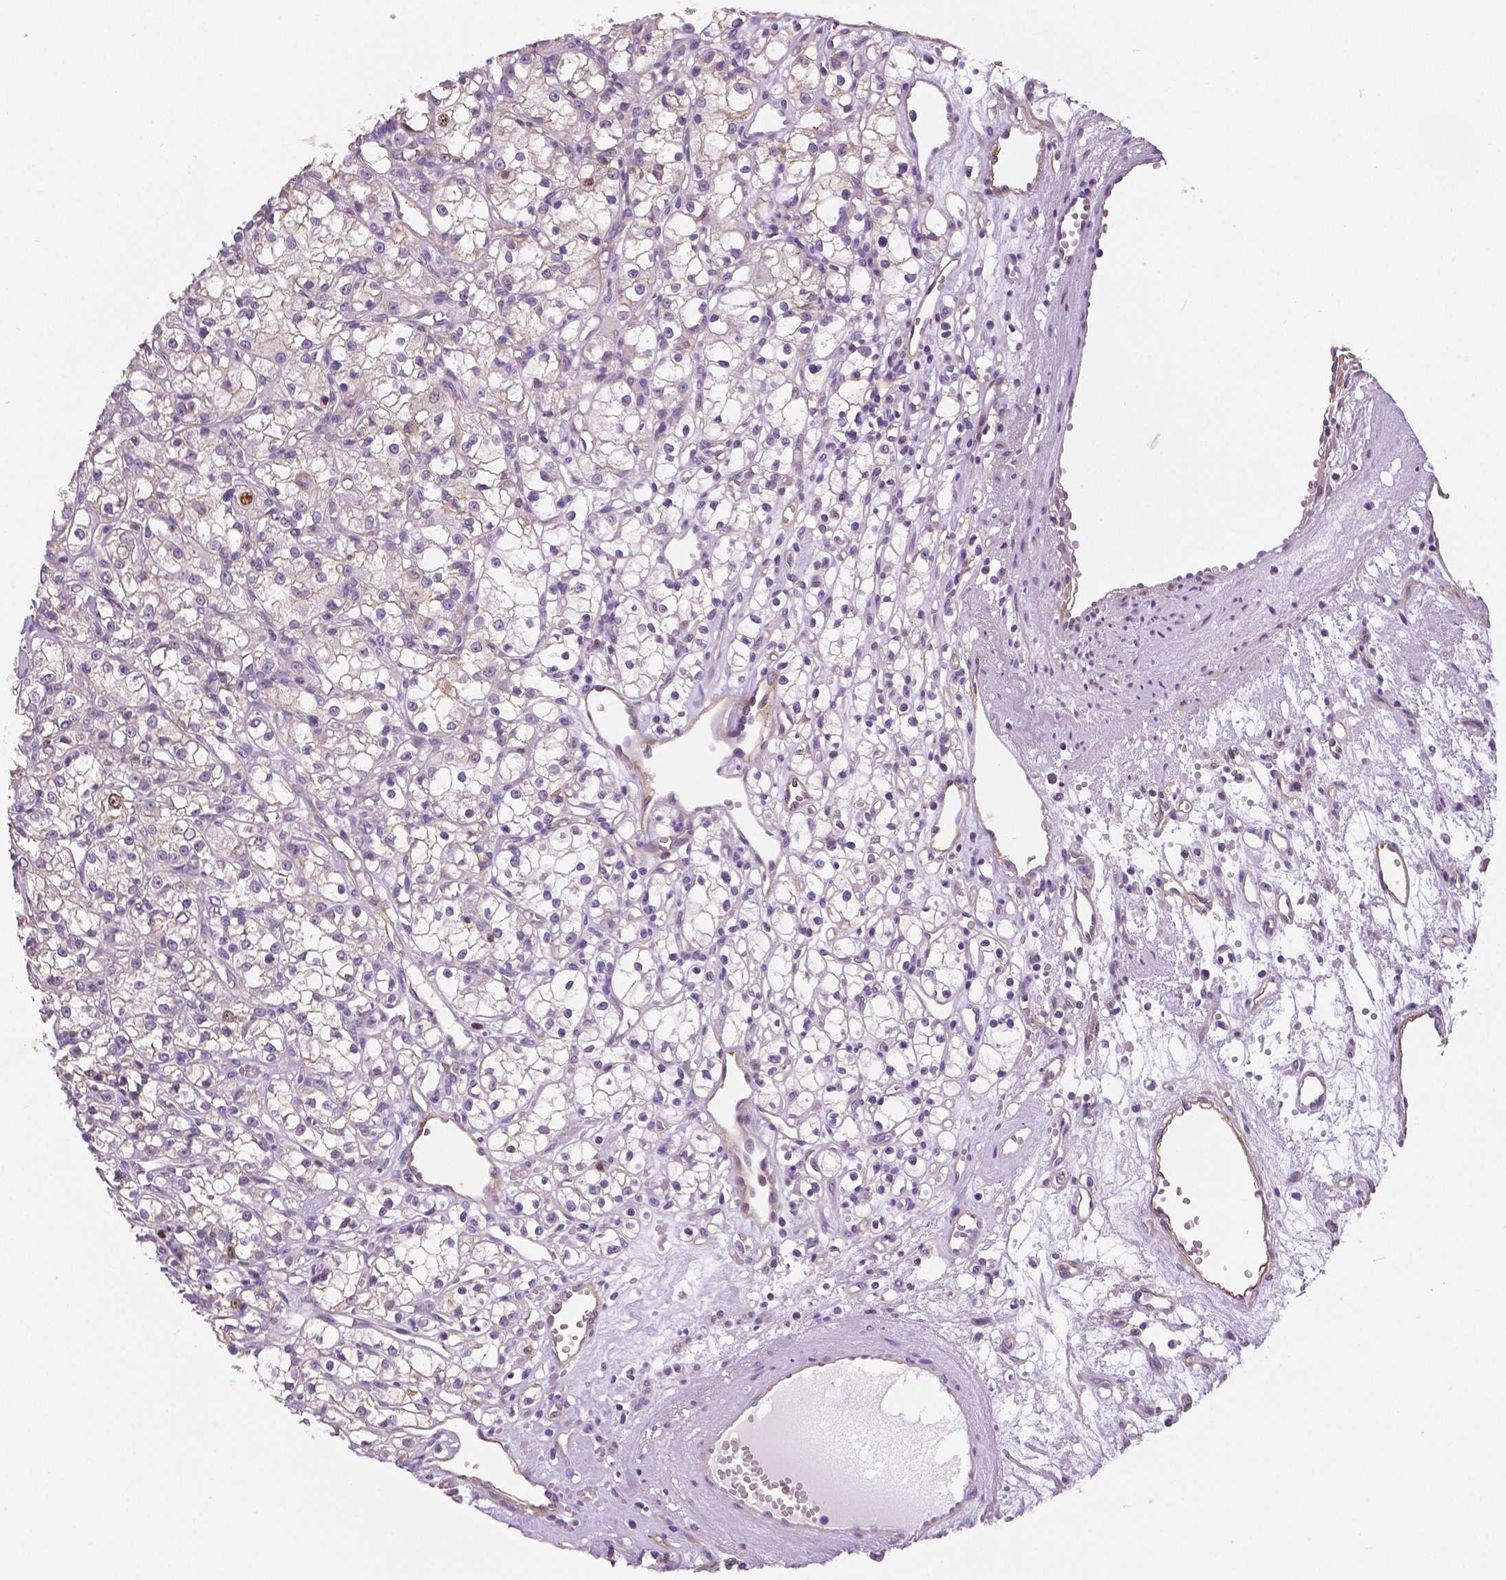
{"staining": {"intensity": "negative", "quantity": "none", "location": "none"}, "tissue": "renal cancer", "cell_type": "Tumor cells", "image_type": "cancer", "snomed": [{"axis": "morphology", "description": "Adenocarcinoma, NOS"}, {"axis": "topography", "description": "Kidney"}], "caption": "An immunohistochemistry (IHC) photomicrograph of renal cancer is shown. There is no staining in tumor cells of renal cancer.", "gene": "MKI67", "patient": {"sex": "female", "age": 59}}